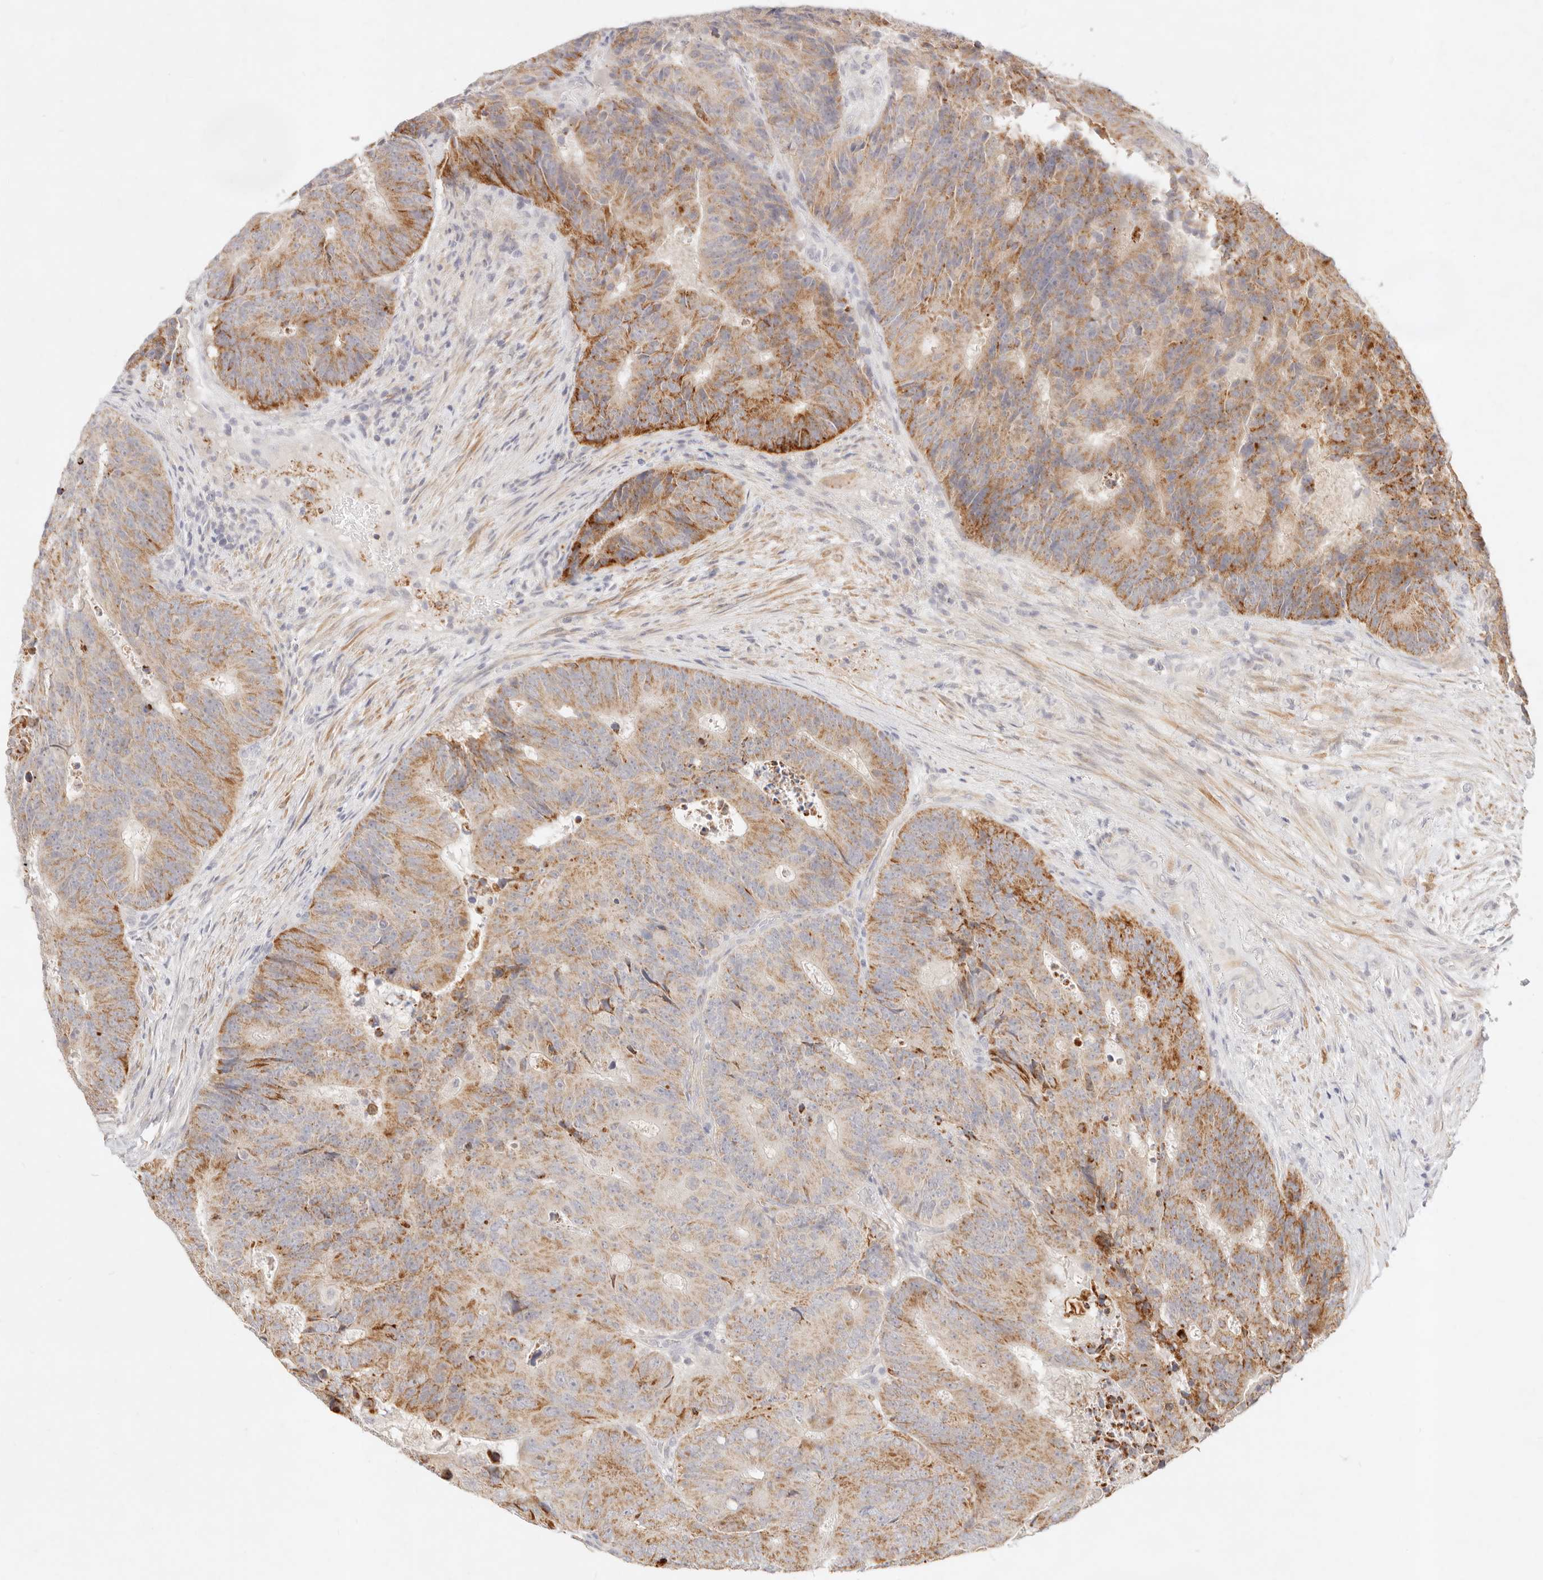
{"staining": {"intensity": "moderate", "quantity": "25%-75%", "location": "cytoplasmic/membranous"}, "tissue": "colorectal cancer", "cell_type": "Tumor cells", "image_type": "cancer", "snomed": [{"axis": "morphology", "description": "Adenocarcinoma, NOS"}, {"axis": "topography", "description": "Colon"}], "caption": "Tumor cells display moderate cytoplasmic/membranous expression in approximately 25%-75% of cells in adenocarcinoma (colorectal).", "gene": "RUBCNL", "patient": {"sex": "male", "age": 87}}